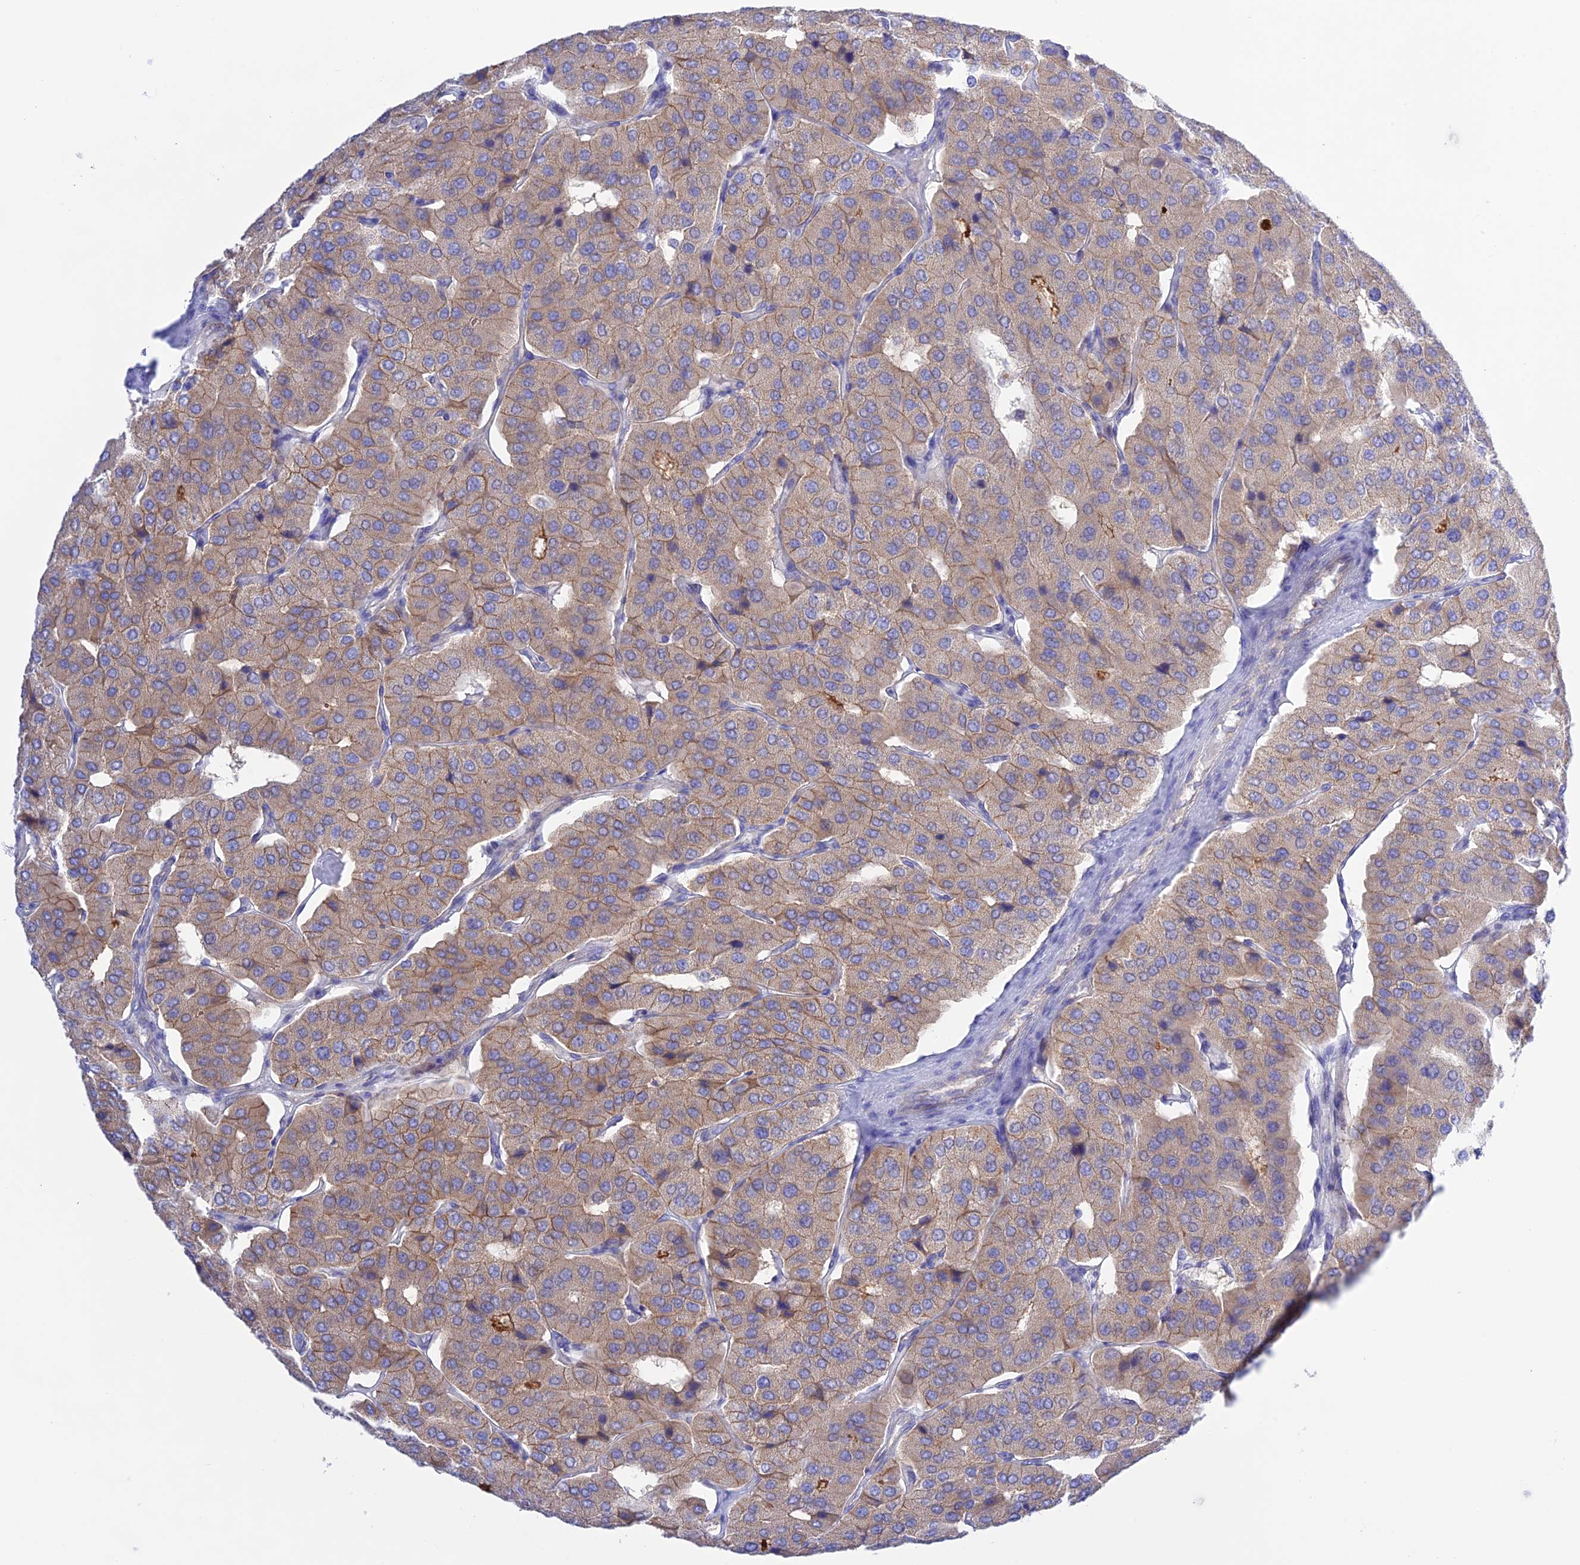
{"staining": {"intensity": "weak", "quantity": ">75%", "location": "cytoplasmic/membranous"}, "tissue": "parathyroid gland", "cell_type": "Glandular cells", "image_type": "normal", "snomed": [{"axis": "morphology", "description": "Normal tissue, NOS"}, {"axis": "morphology", "description": "Adenoma, NOS"}, {"axis": "topography", "description": "Parathyroid gland"}], "caption": "The immunohistochemical stain shows weak cytoplasmic/membranous expression in glandular cells of normal parathyroid gland. The staining was performed using DAB (3,3'-diaminobenzidine), with brown indicating positive protein expression. Nuclei are stained blue with hematoxylin.", "gene": "CHSY3", "patient": {"sex": "female", "age": 86}}